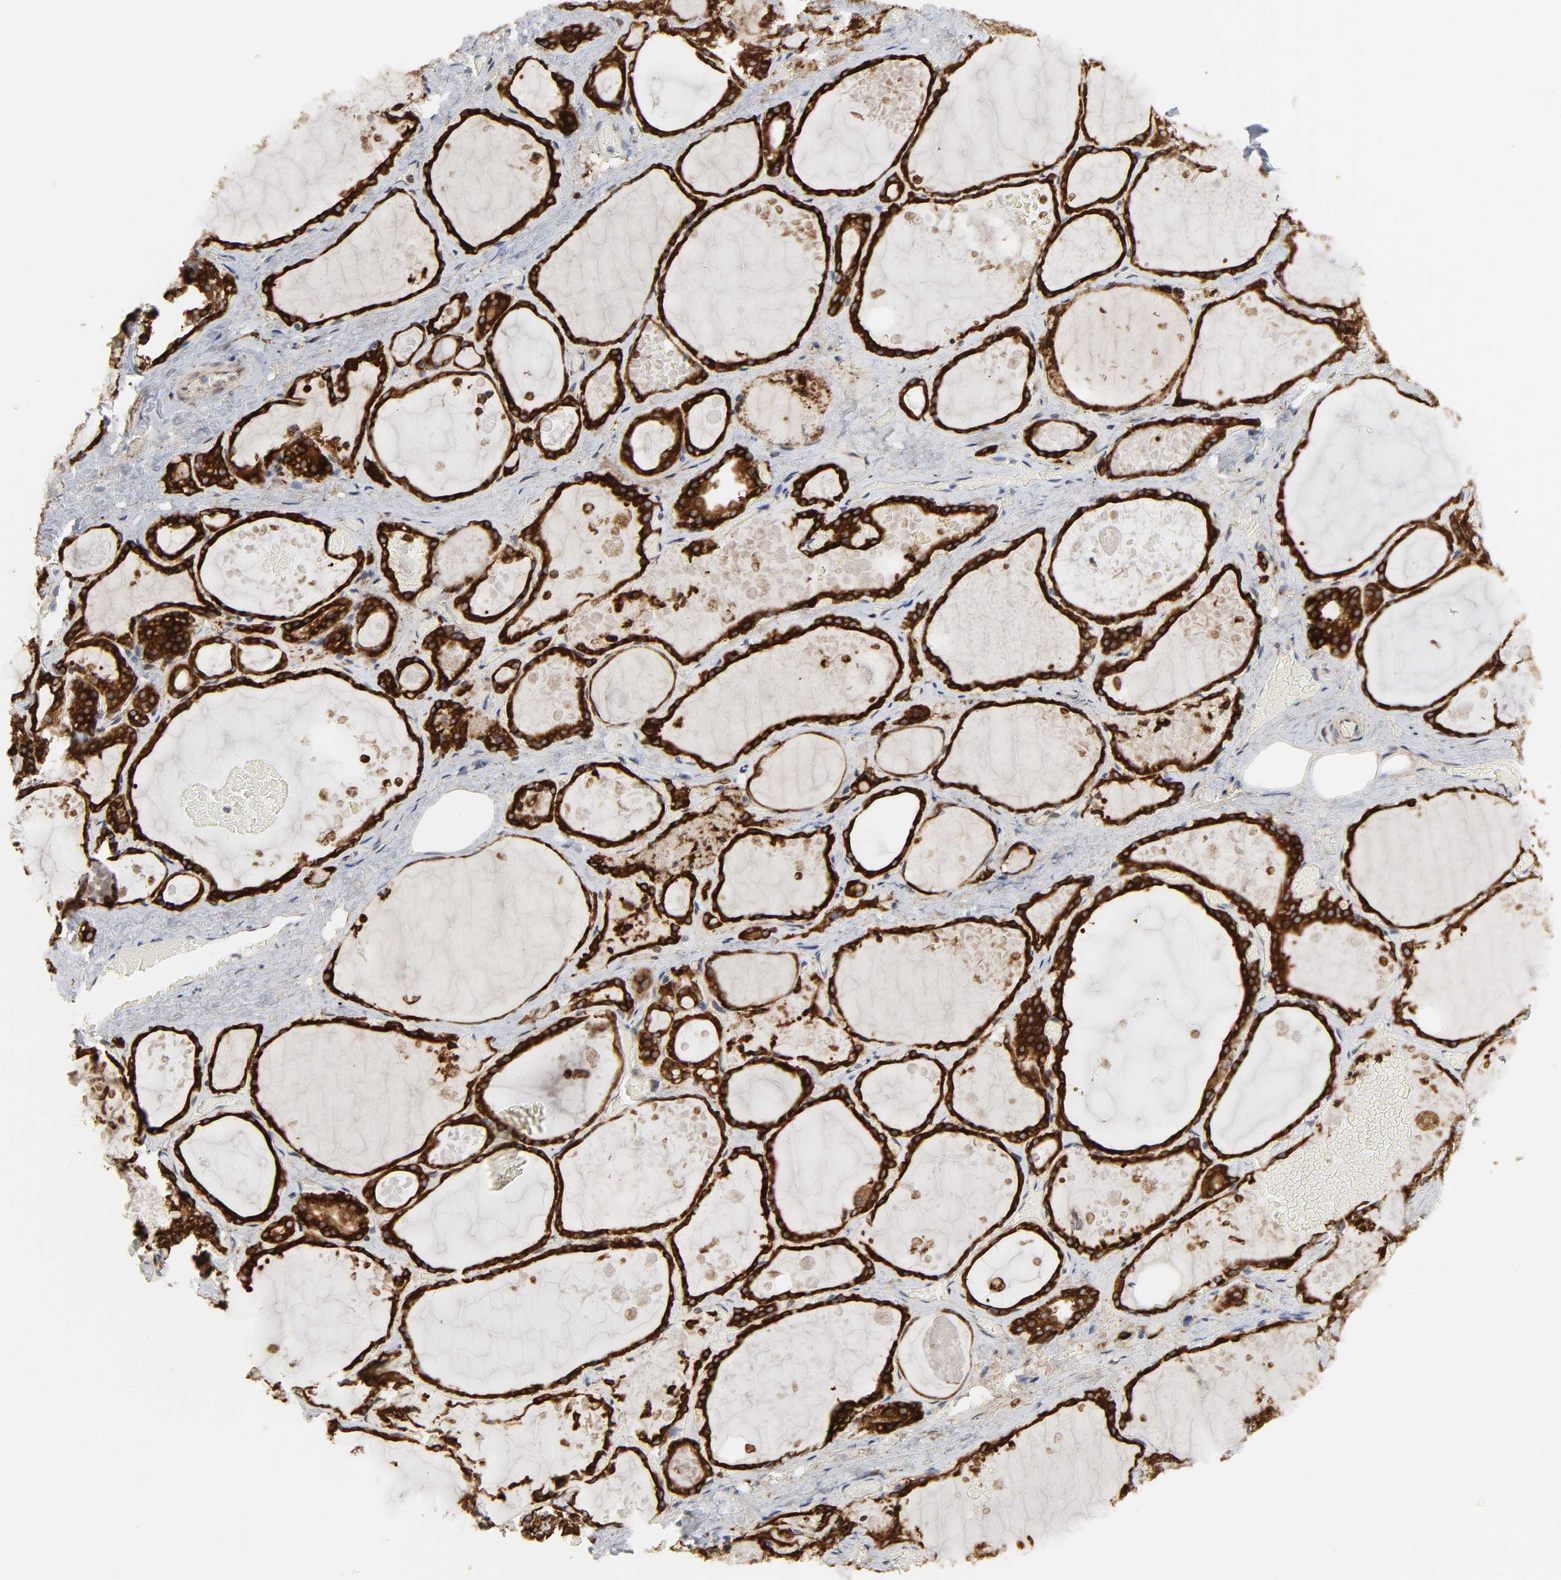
{"staining": {"intensity": "strong", "quantity": ">75%", "location": "cytoplasmic/membranous"}, "tissue": "thyroid gland", "cell_type": "Glandular cells", "image_type": "normal", "snomed": [{"axis": "morphology", "description": "Normal tissue, NOS"}, {"axis": "topography", "description": "Thyroid gland"}], "caption": "The histopathology image exhibits a brown stain indicating the presence of a protein in the cytoplasmic/membranous of glandular cells in thyroid gland. (DAB (3,3'-diaminobenzidine) IHC with brightfield microscopy, high magnification).", "gene": "POR", "patient": {"sex": "male", "age": 61}}